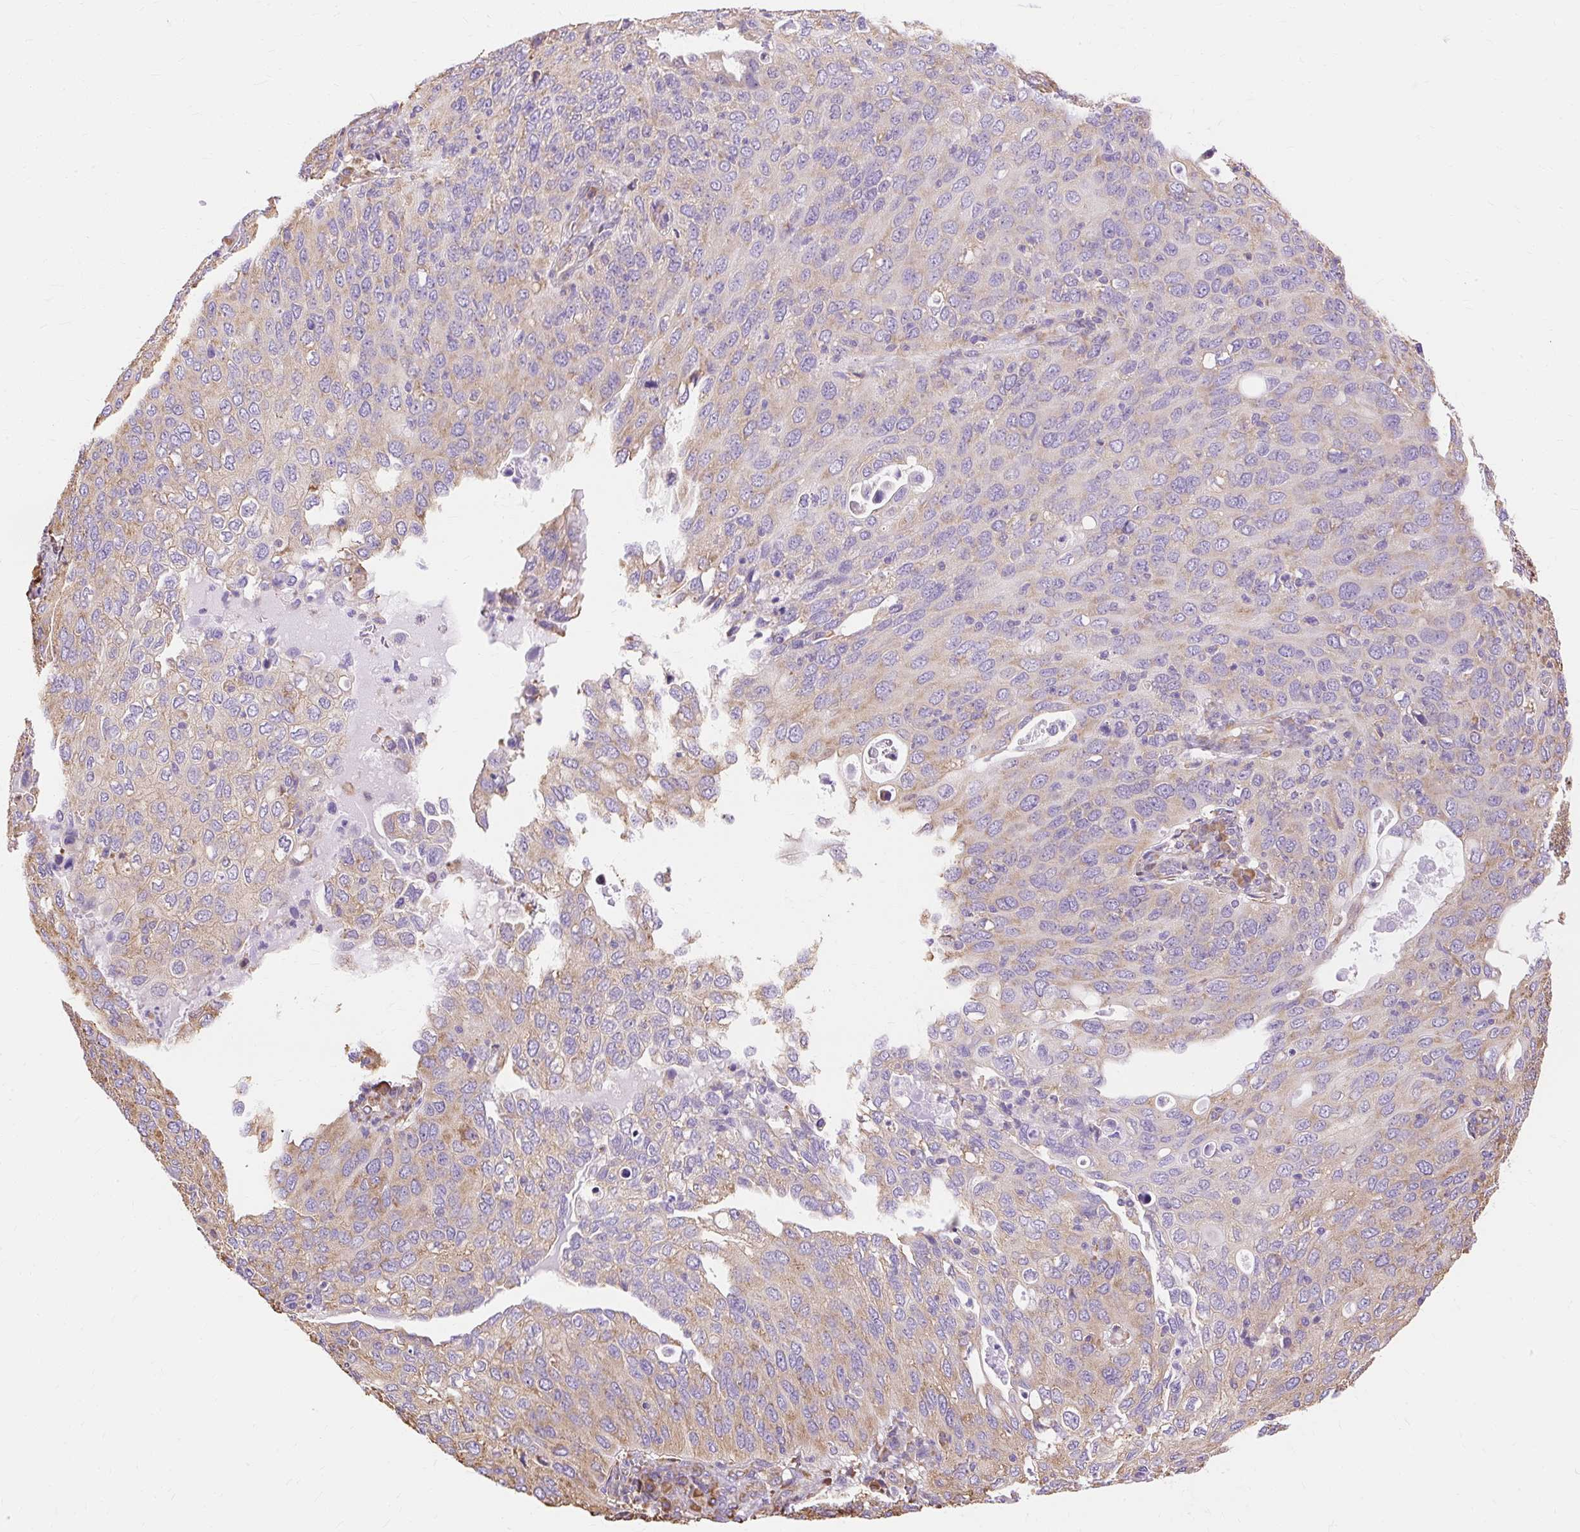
{"staining": {"intensity": "weak", "quantity": "<25%", "location": "cytoplasmic/membranous"}, "tissue": "cervical cancer", "cell_type": "Tumor cells", "image_type": "cancer", "snomed": [{"axis": "morphology", "description": "Squamous cell carcinoma, NOS"}, {"axis": "topography", "description": "Cervix"}], "caption": "Immunohistochemistry (IHC) of cervical cancer displays no expression in tumor cells.", "gene": "RPS17", "patient": {"sex": "female", "age": 36}}